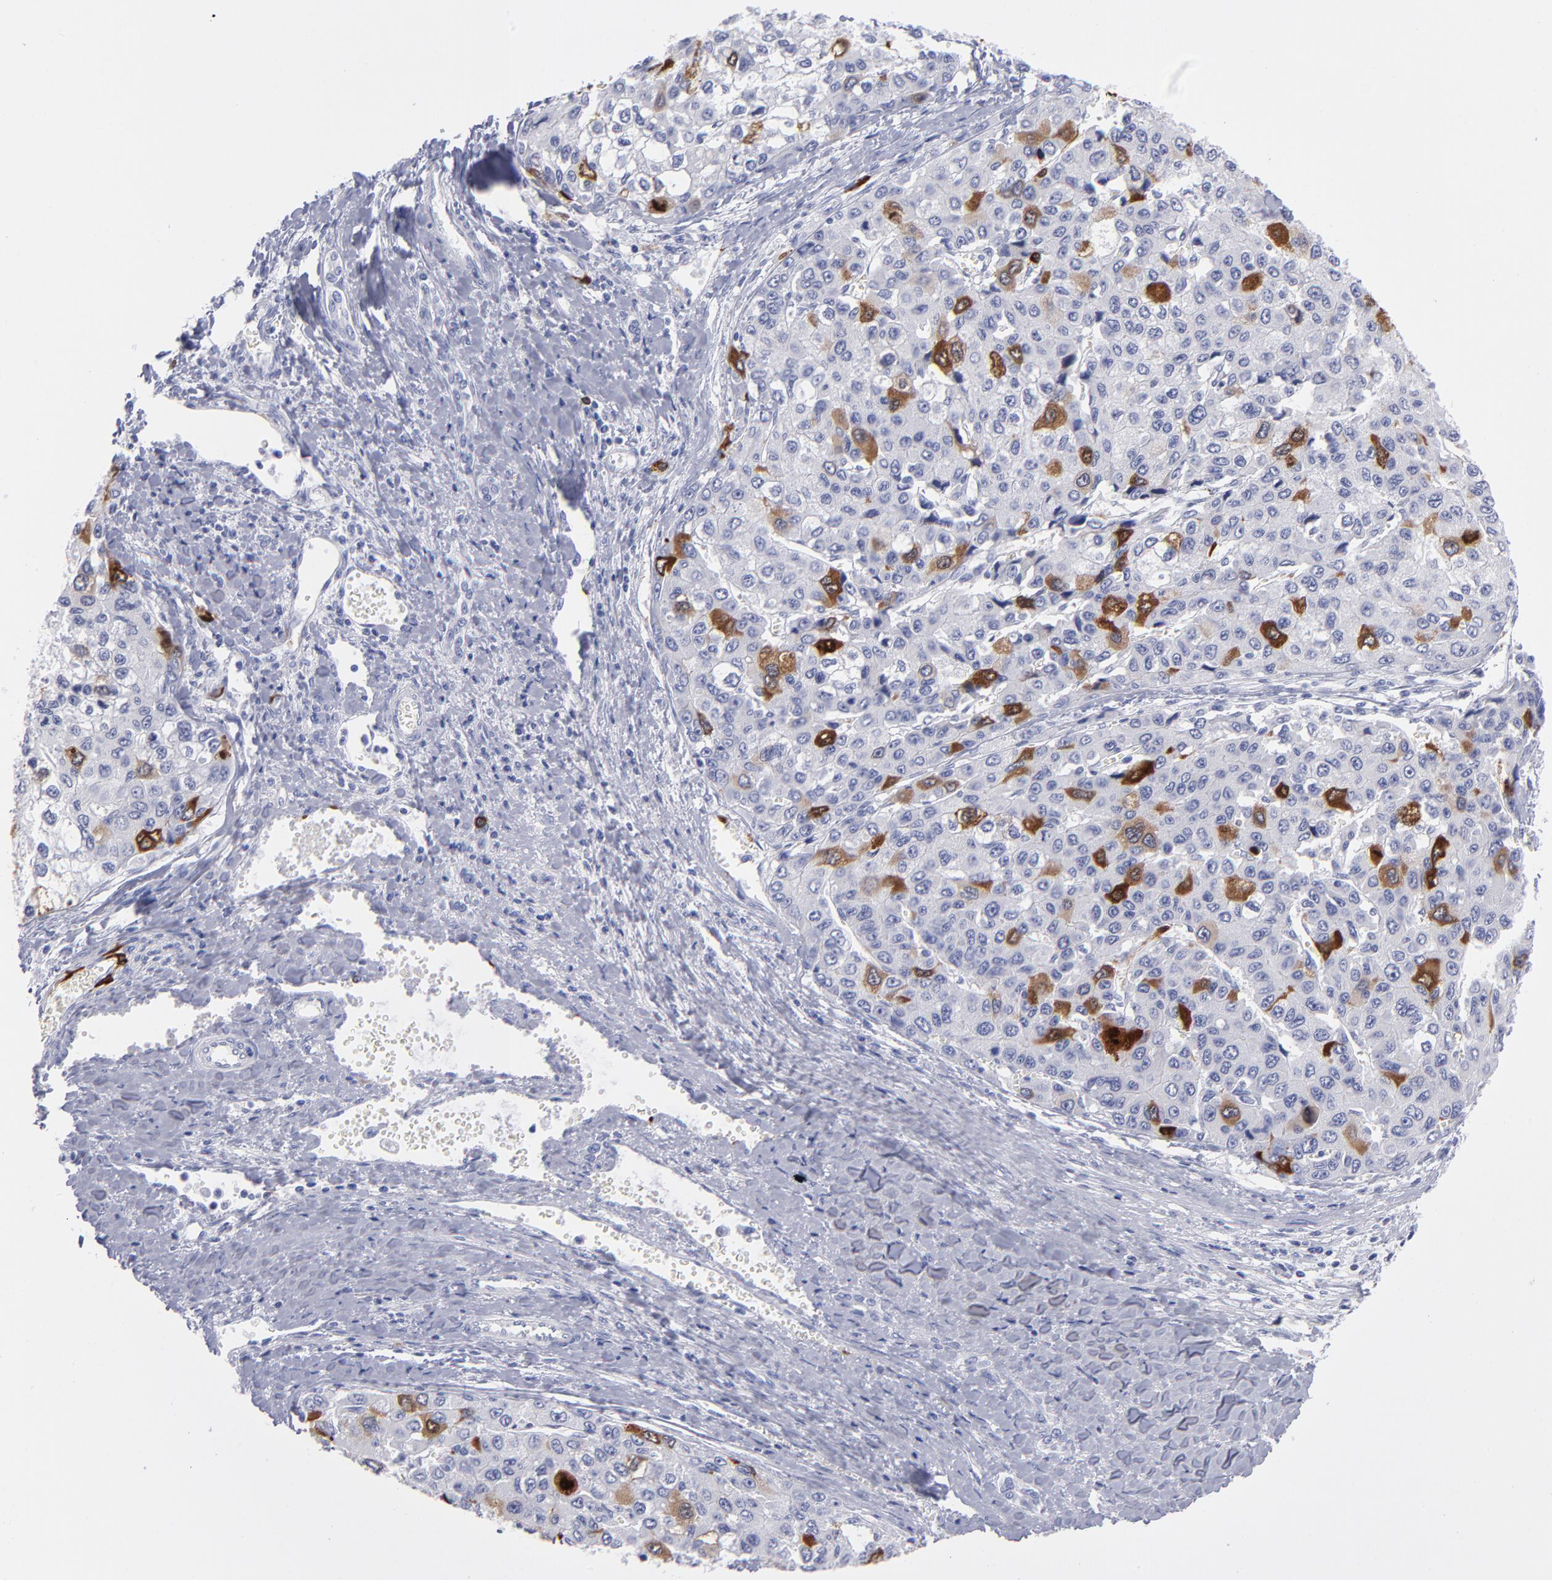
{"staining": {"intensity": "strong", "quantity": "<25%", "location": "cytoplasmic/membranous"}, "tissue": "liver cancer", "cell_type": "Tumor cells", "image_type": "cancer", "snomed": [{"axis": "morphology", "description": "Carcinoma, Hepatocellular, NOS"}, {"axis": "topography", "description": "Liver"}], "caption": "Protein analysis of liver cancer (hepatocellular carcinoma) tissue demonstrates strong cytoplasmic/membranous staining in about <25% of tumor cells.", "gene": "CCNB1", "patient": {"sex": "female", "age": 66}}